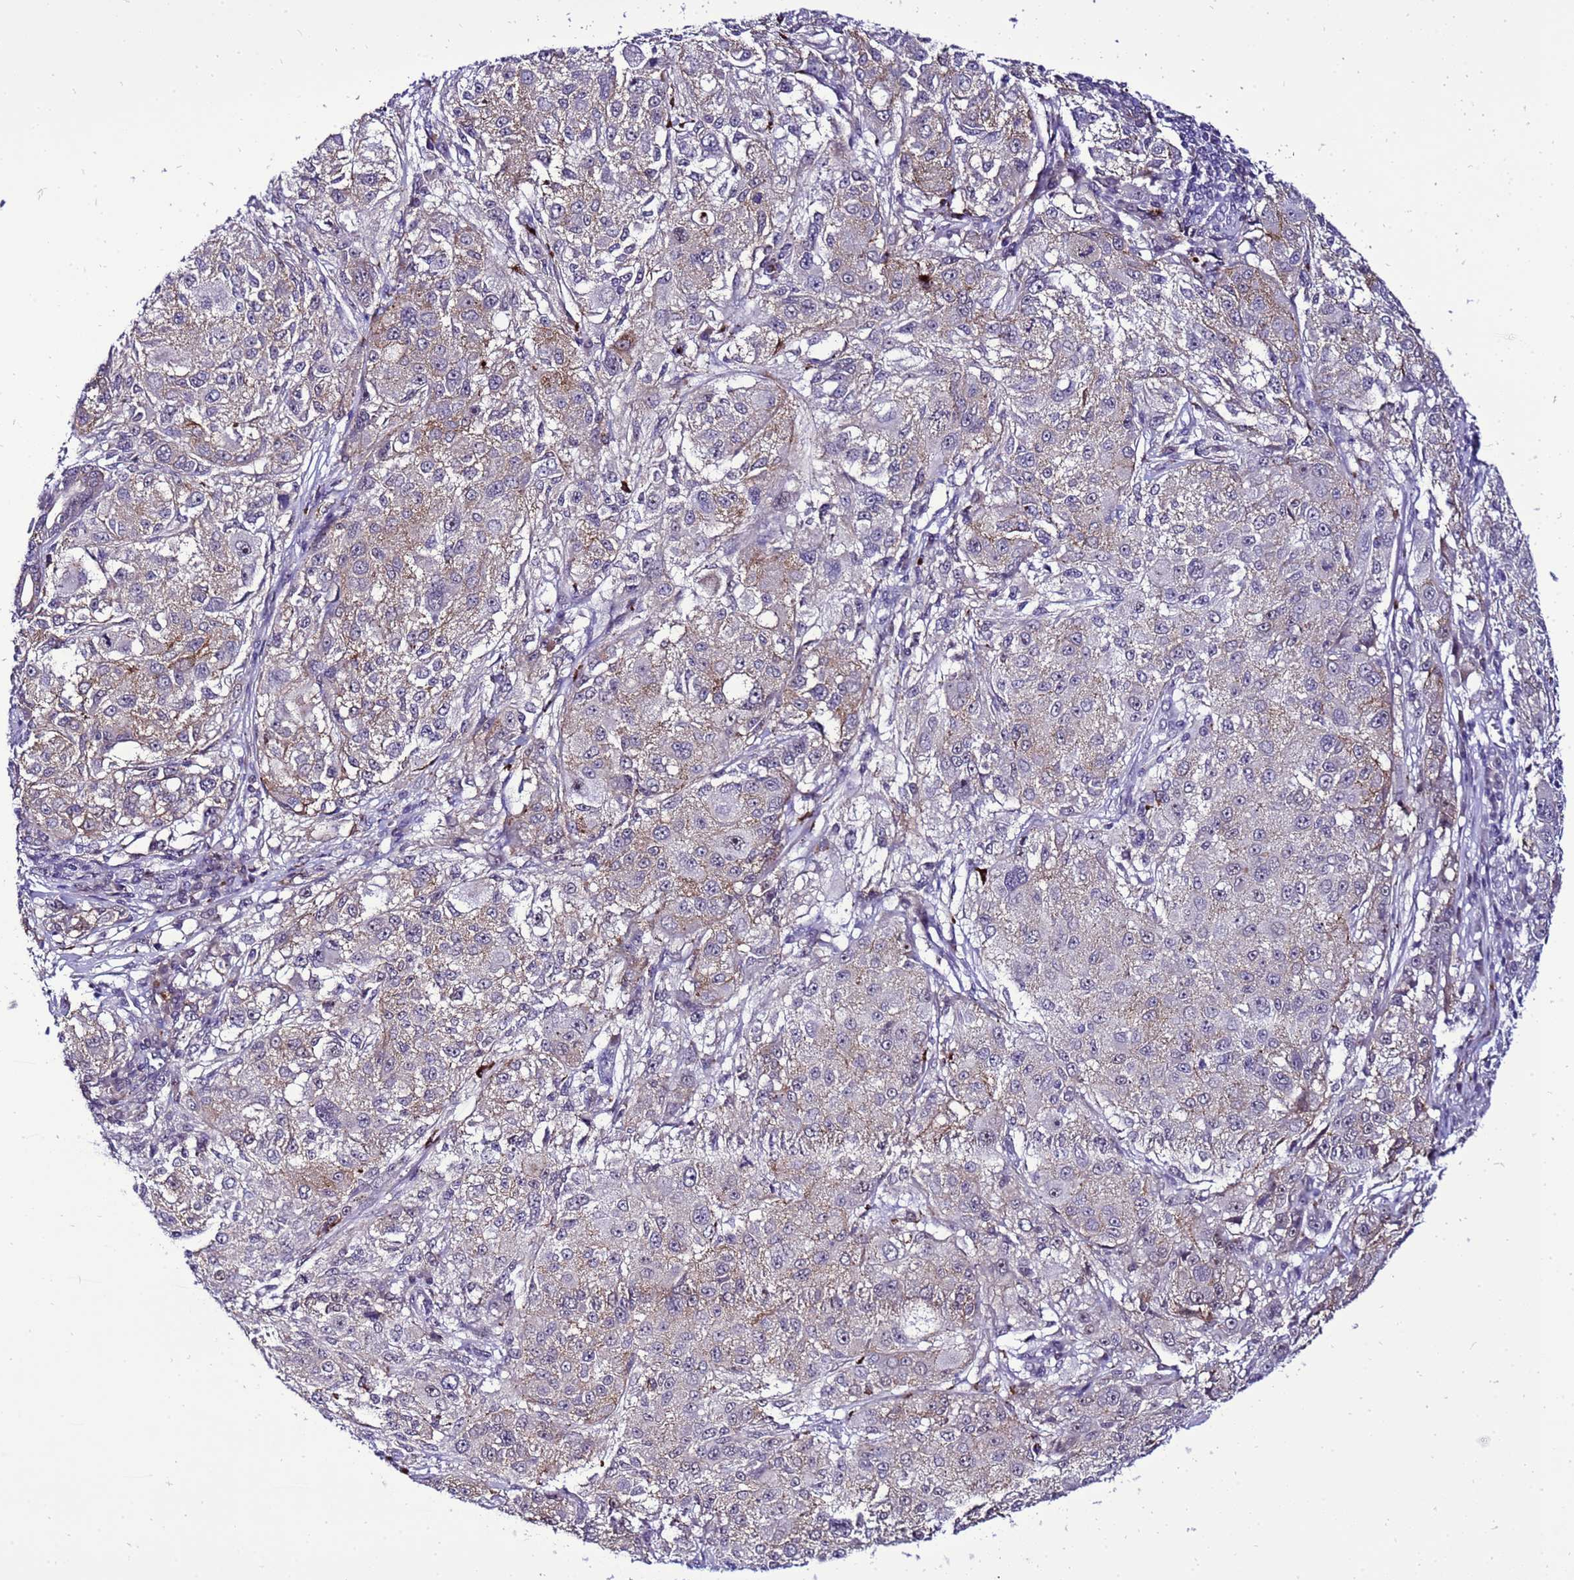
{"staining": {"intensity": "negative", "quantity": "none", "location": "none"}, "tissue": "melanoma", "cell_type": "Tumor cells", "image_type": "cancer", "snomed": [{"axis": "morphology", "description": "Necrosis, NOS"}, {"axis": "morphology", "description": "Malignant melanoma, NOS"}, {"axis": "topography", "description": "Skin"}], "caption": "High magnification brightfield microscopy of malignant melanoma stained with DAB (3,3'-diaminobenzidine) (brown) and counterstained with hematoxylin (blue): tumor cells show no significant positivity.", "gene": "C19orf47", "patient": {"sex": "female", "age": 87}}